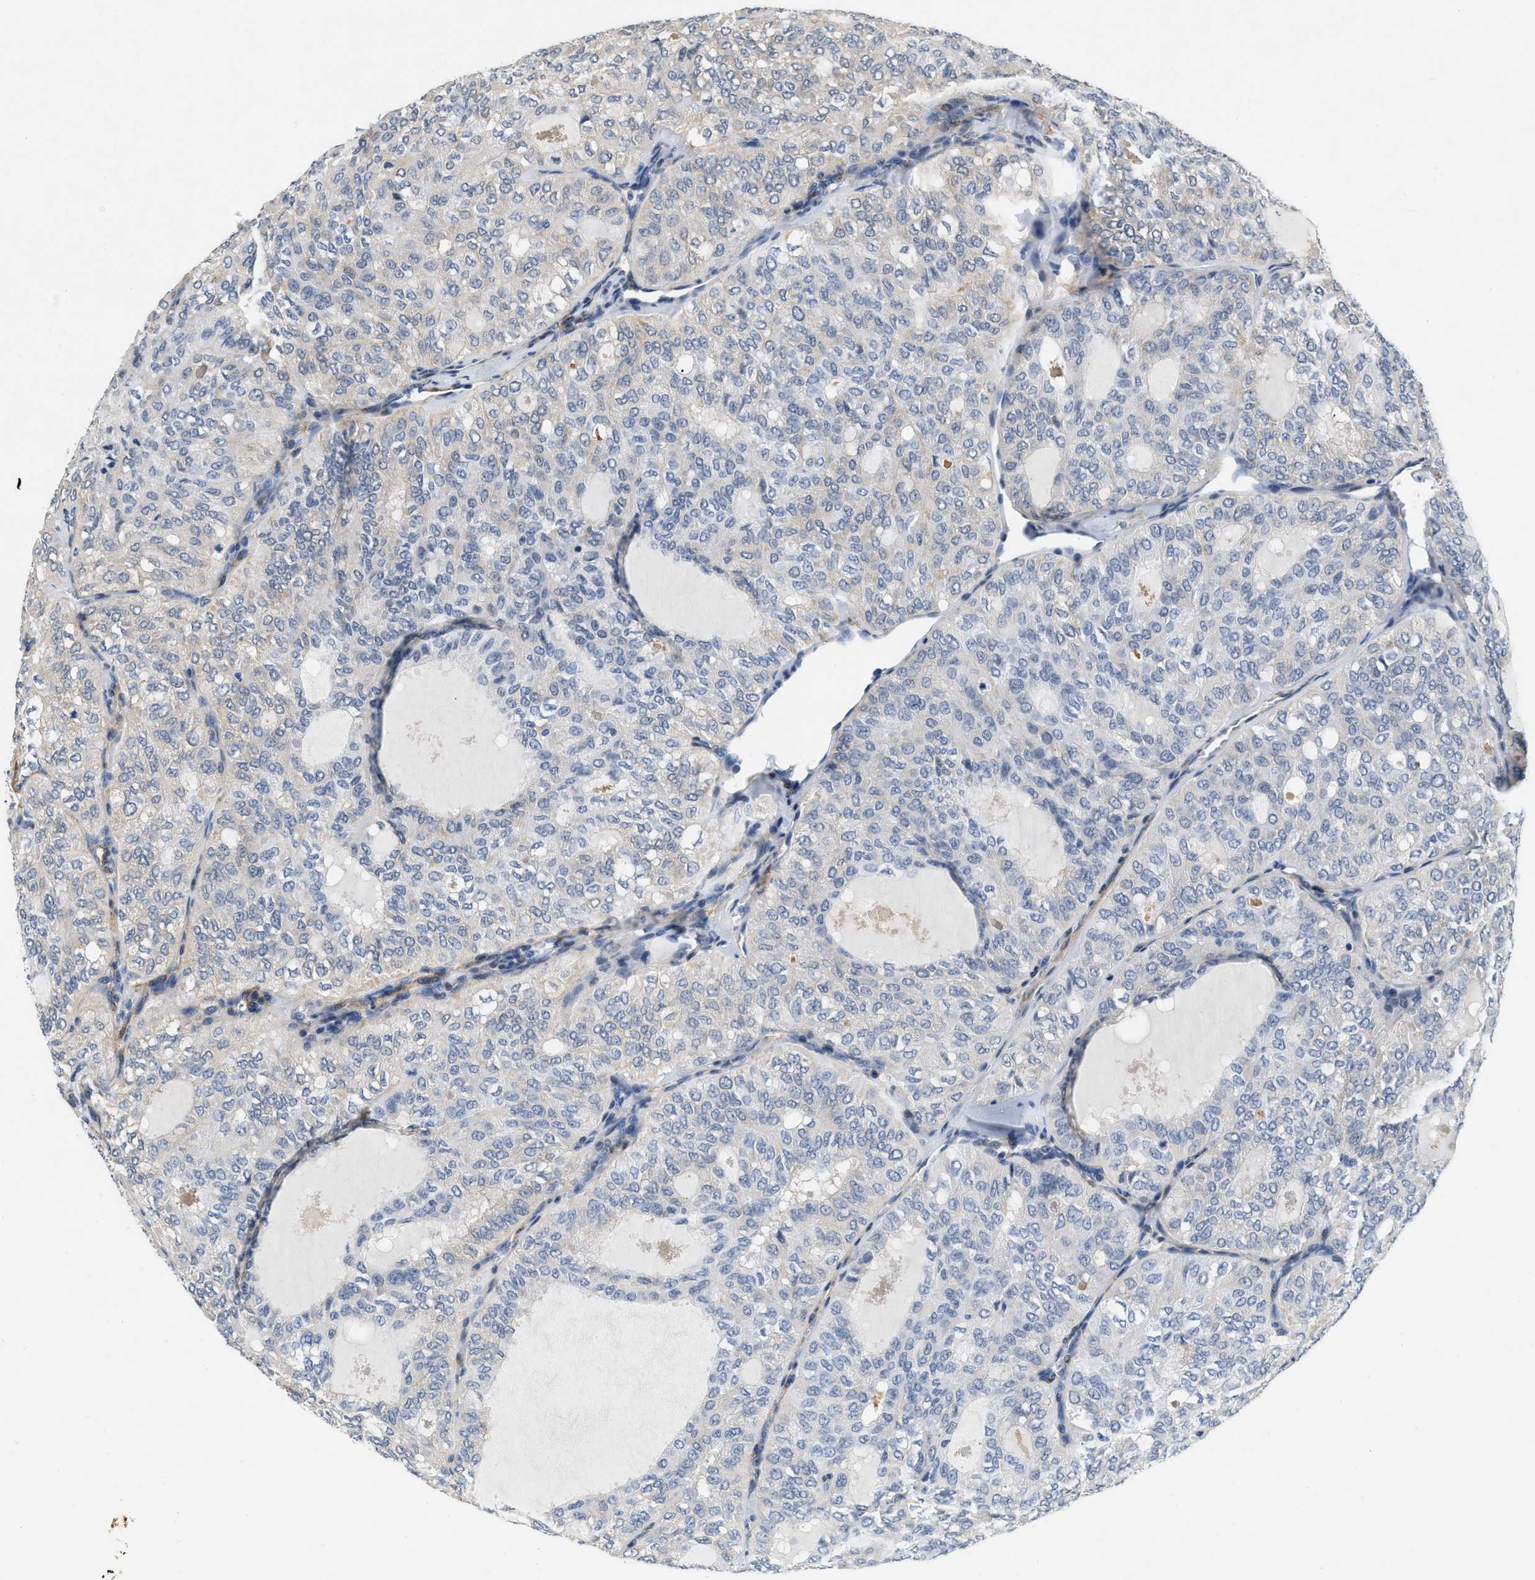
{"staining": {"intensity": "negative", "quantity": "none", "location": "none"}, "tissue": "thyroid cancer", "cell_type": "Tumor cells", "image_type": "cancer", "snomed": [{"axis": "morphology", "description": "Follicular adenoma carcinoma, NOS"}, {"axis": "topography", "description": "Thyroid gland"}], "caption": "Human thyroid cancer stained for a protein using IHC reveals no staining in tumor cells.", "gene": "PDGFRA", "patient": {"sex": "male", "age": 75}}